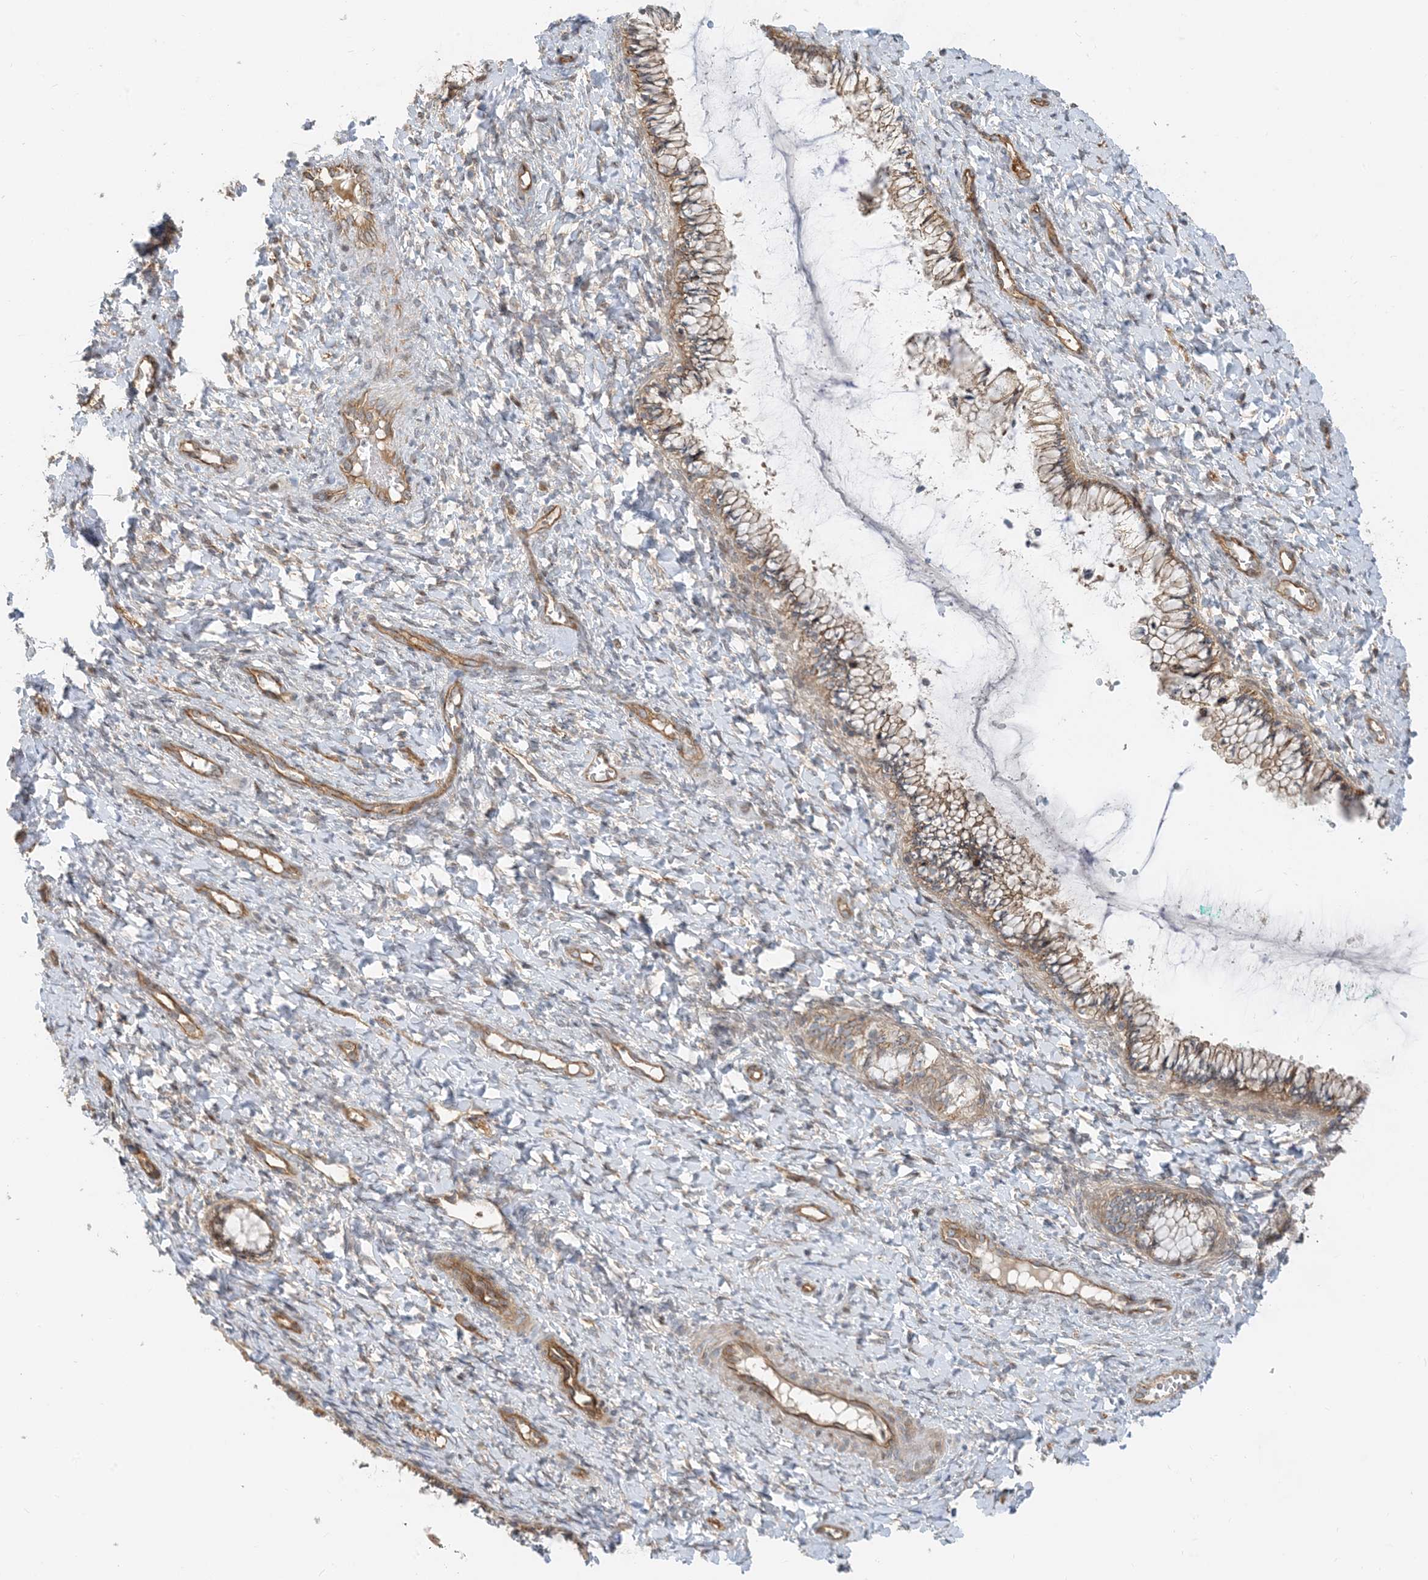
{"staining": {"intensity": "moderate", "quantity": ">75%", "location": "cytoplasmic/membranous"}, "tissue": "cervix", "cell_type": "Glandular cells", "image_type": "normal", "snomed": [{"axis": "morphology", "description": "Normal tissue, NOS"}, {"axis": "morphology", "description": "Adenocarcinoma, NOS"}, {"axis": "topography", "description": "Cervix"}], "caption": "IHC (DAB (3,3'-diaminobenzidine)) staining of benign cervix exhibits moderate cytoplasmic/membranous protein expression in about >75% of glandular cells. (brown staining indicates protein expression, while blue staining denotes nuclei).", "gene": "MYL5", "patient": {"sex": "female", "age": 29}}